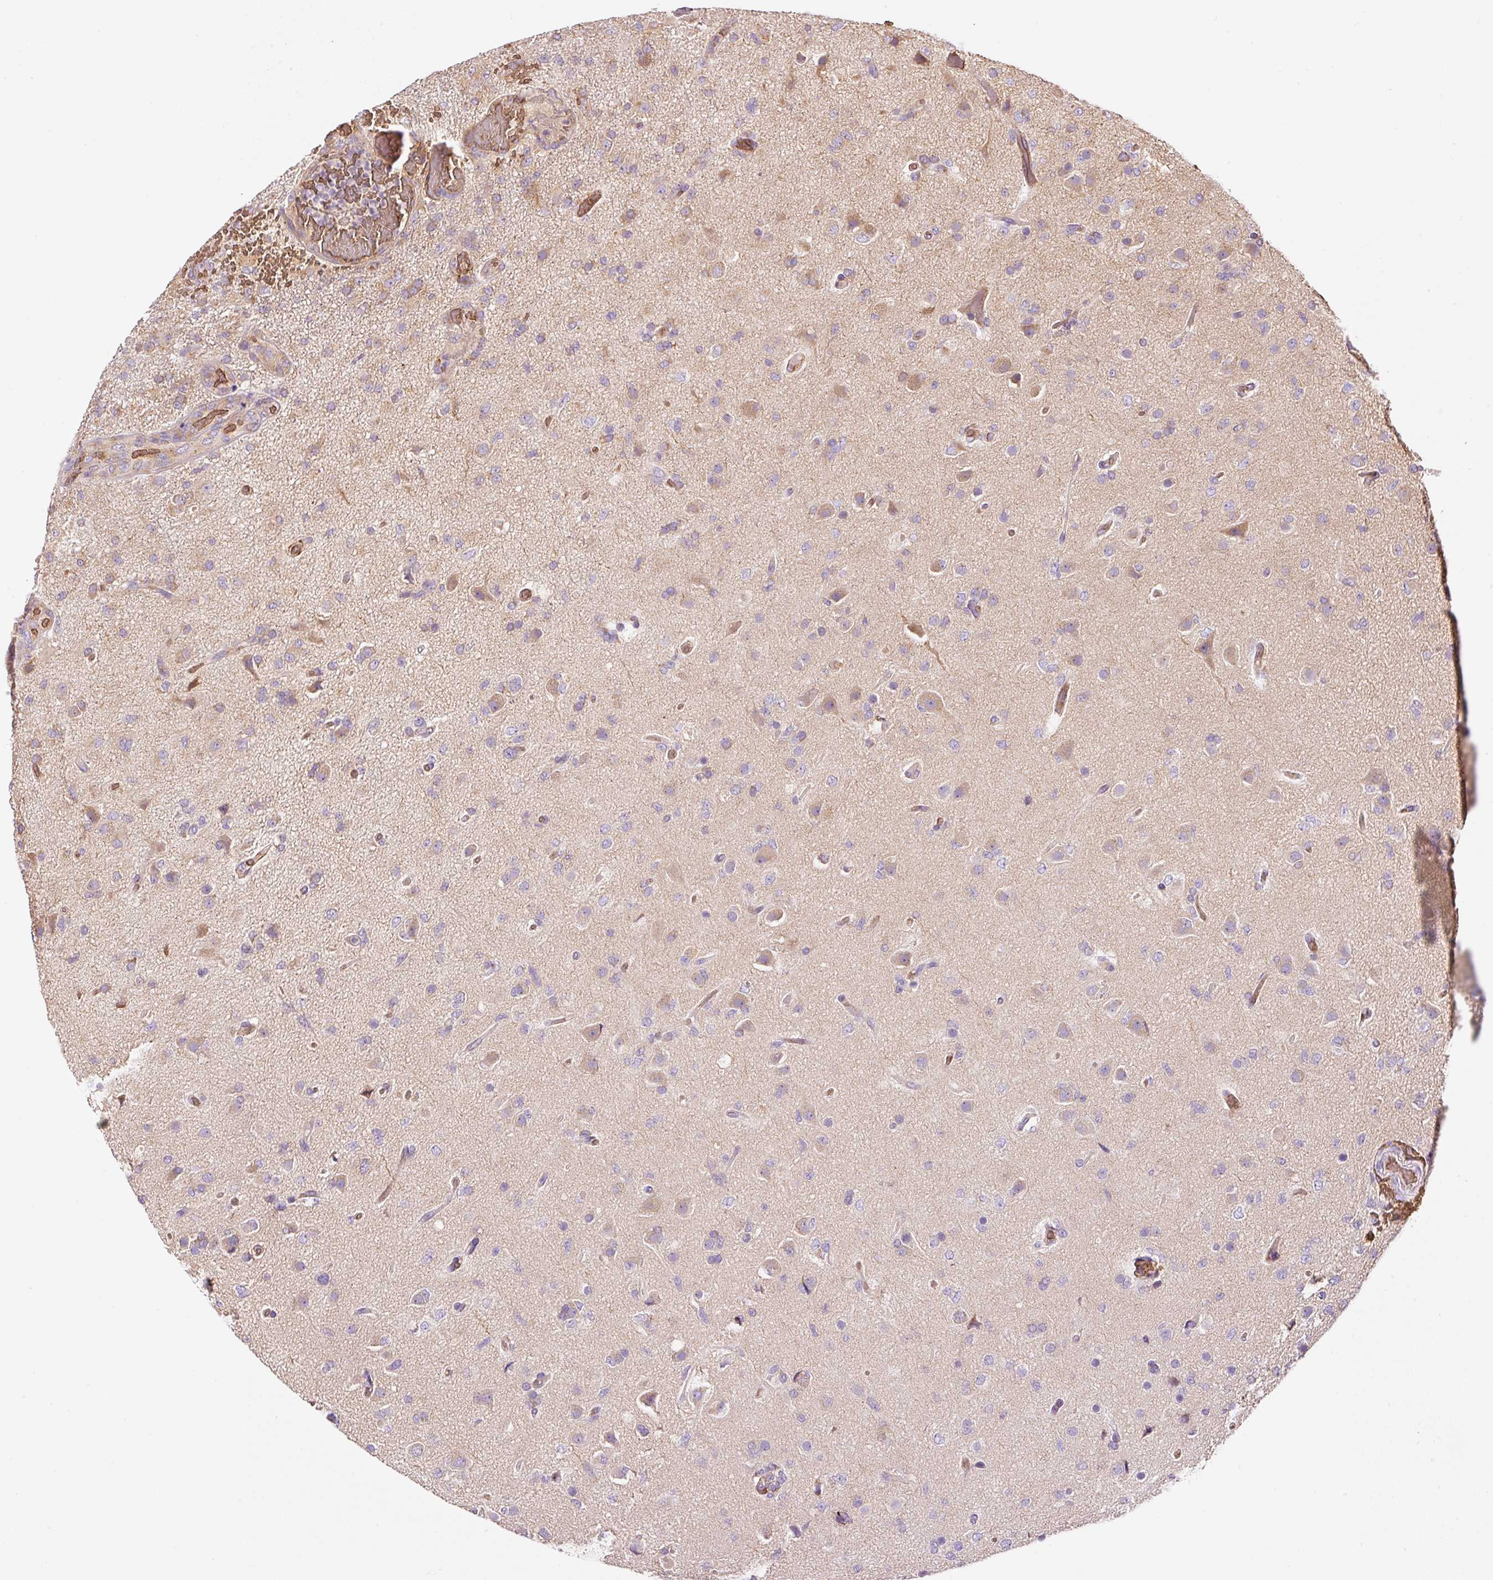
{"staining": {"intensity": "moderate", "quantity": "25%-75%", "location": "cytoplasmic/membranous"}, "tissue": "glioma", "cell_type": "Tumor cells", "image_type": "cancer", "snomed": [{"axis": "morphology", "description": "Glioma, malignant, High grade"}, {"axis": "topography", "description": "Brain"}], "caption": "This histopathology image demonstrates glioma stained with immunohistochemistry (IHC) to label a protein in brown. The cytoplasmic/membranous of tumor cells show moderate positivity for the protein. Nuclei are counter-stained blue.", "gene": "PRRC2A", "patient": {"sex": "female", "age": 74}}